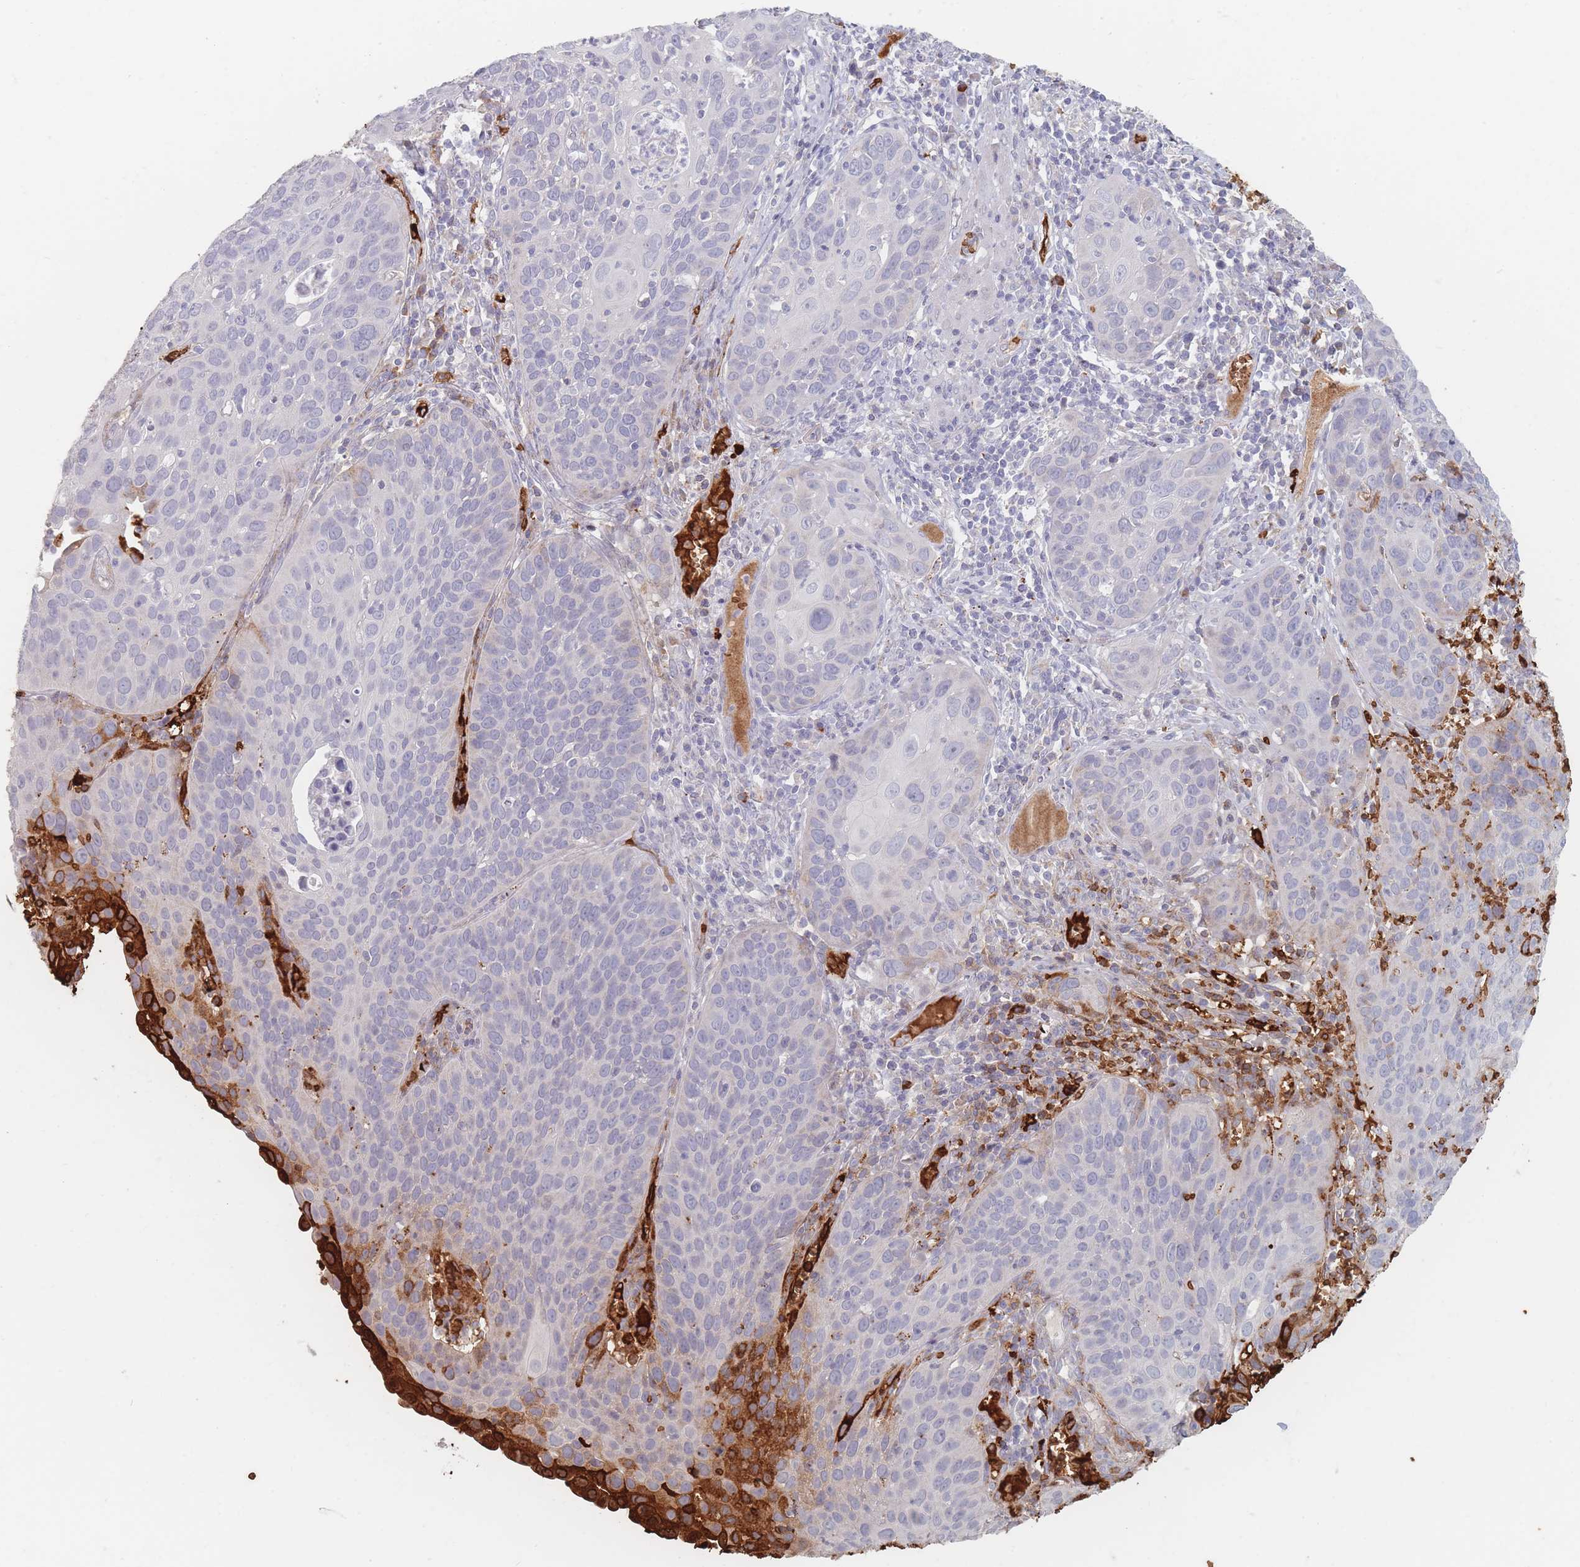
{"staining": {"intensity": "strong", "quantity": "<25%", "location": "cytoplasmic/membranous"}, "tissue": "cervical cancer", "cell_type": "Tumor cells", "image_type": "cancer", "snomed": [{"axis": "morphology", "description": "Squamous cell carcinoma, NOS"}, {"axis": "topography", "description": "Cervix"}], "caption": "This image demonstrates squamous cell carcinoma (cervical) stained with immunohistochemistry to label a protein in brown. The cytoplasmic/membranous of tumor cells show strong positivity for the protein. Nuclei are counter-stained blue.", "gene": "SLC2A6", "patient": {"sex": "female", "age": 36}}